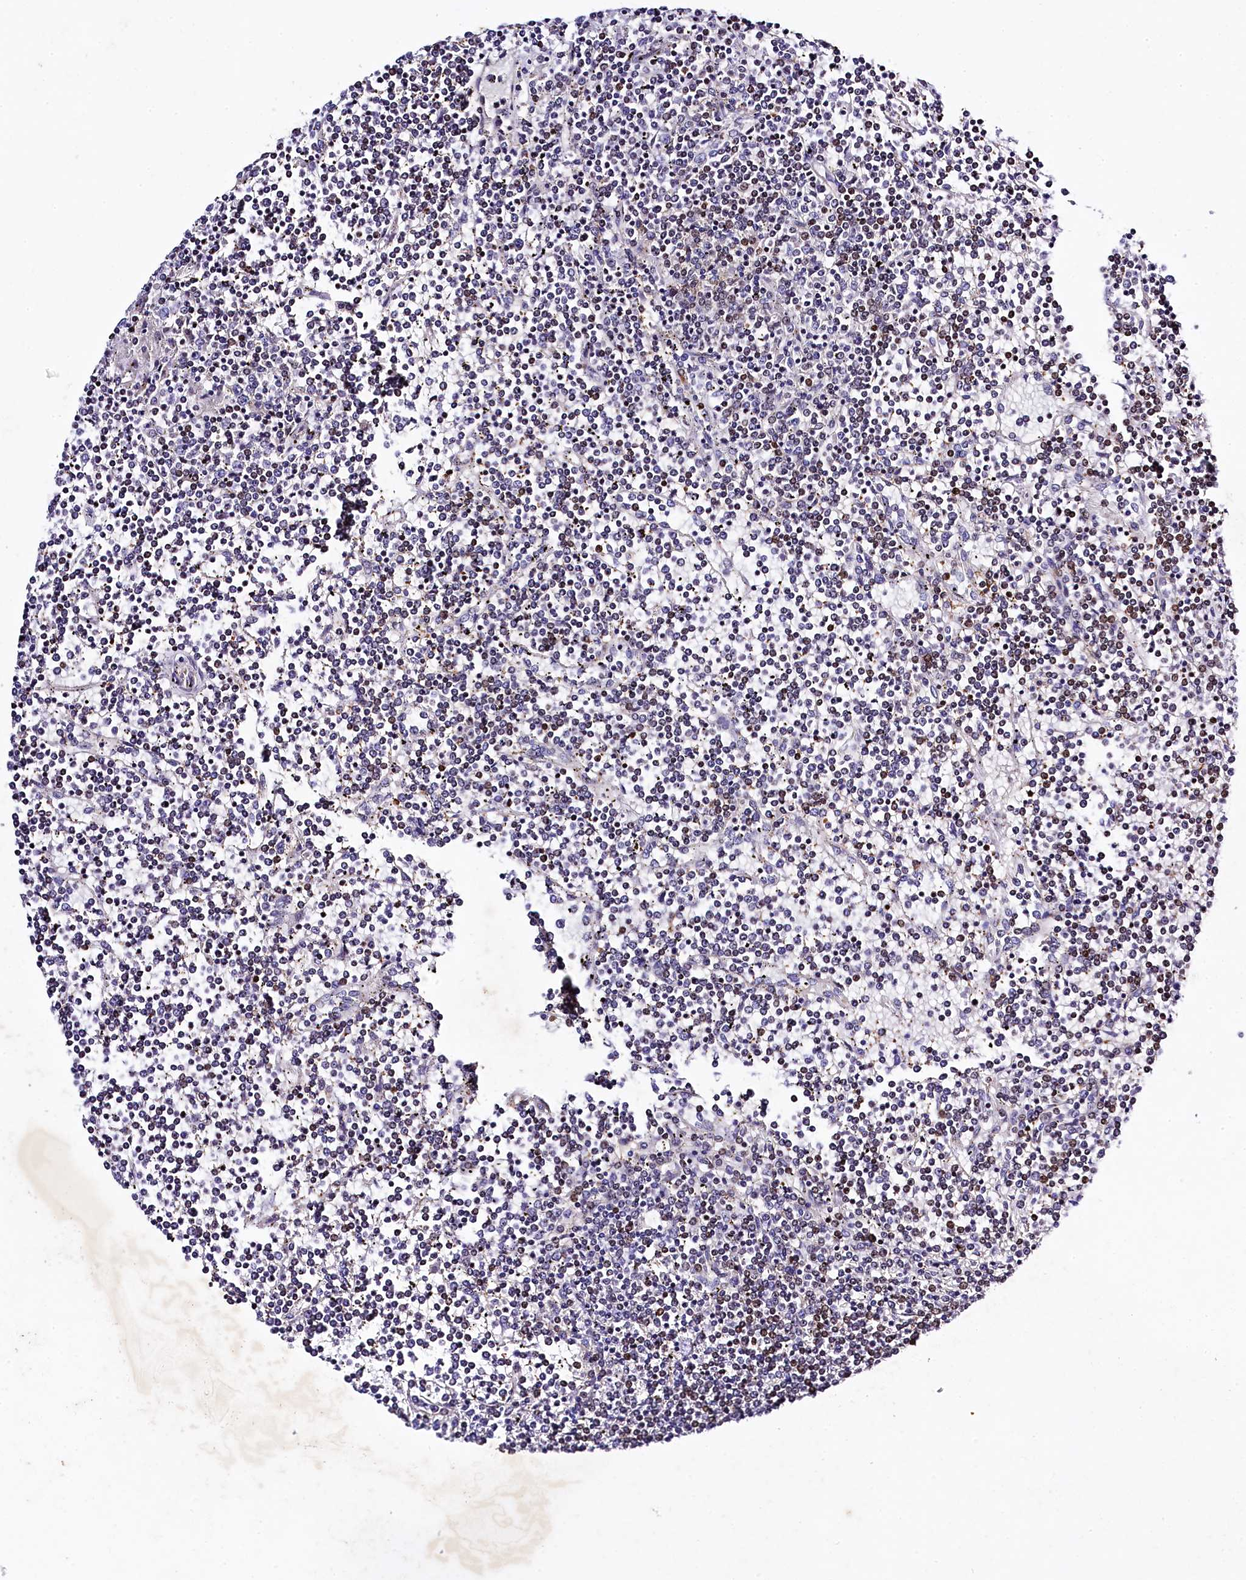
{"staining": {"intensity": "negative", "quantity": "none", "location": "none"}, "tissue": "lymphoma", "cell_type": "Tumor cells", "image_type": "cancer", "snomed": [{"axis": "morphology", "description": "Malignant lymphoma, non-Hodgkin's type, Low grade"}, {"axis": "topography", "description": "Spleen"}], "caption": "Immunohistochemical staining of low-grade malignant lymphoma, non-Hodgkin's type reveals no significant expression in tumor cells.", "gene": "SAMD10", "patient": {"sex": "female", "age": 19}}